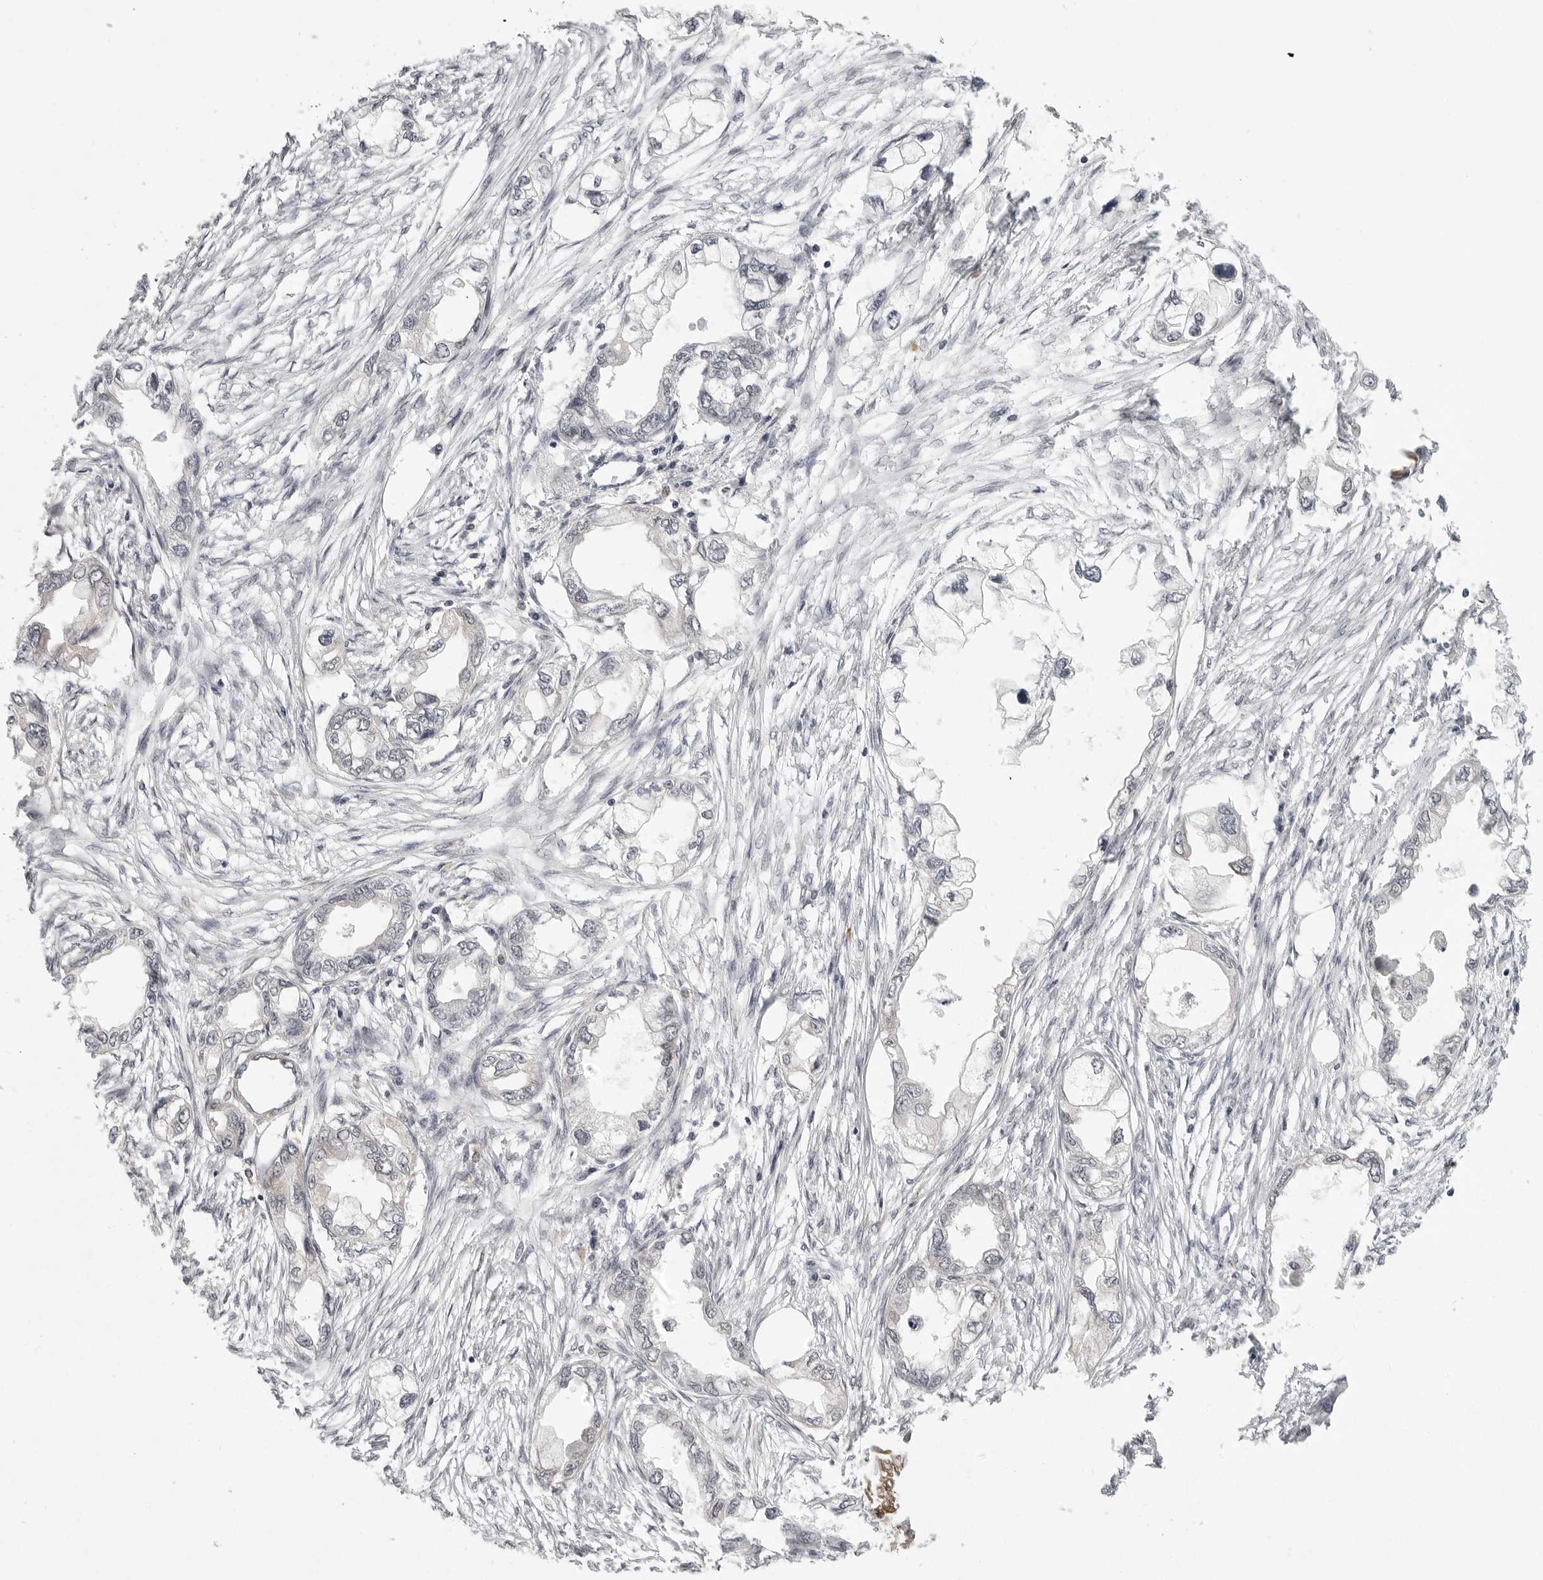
{"staining": {"intensity": "negative", "quantity": "none", "location": "none"}, "tissue": "endometrial cancer", "cell_type": "Tumor cells", "image_type": "cancer", "snomed": [{"axis": "morphology", "description": "Adenocarcinoma, NOS"}, {"axis": "morphology", "description": "Adenocarcinoma, metastatic, NOS"}, {"axis": "topography", "description": "Adipose tissue"}, {"axis": "topography", "description": "Endometrium"}], "caption": "Micrograph shows no protein positivity in tumor cells of endometrial cancer tissue.", "gene": "PRDM10", "patient": {"sex": "female", "age": 67}}